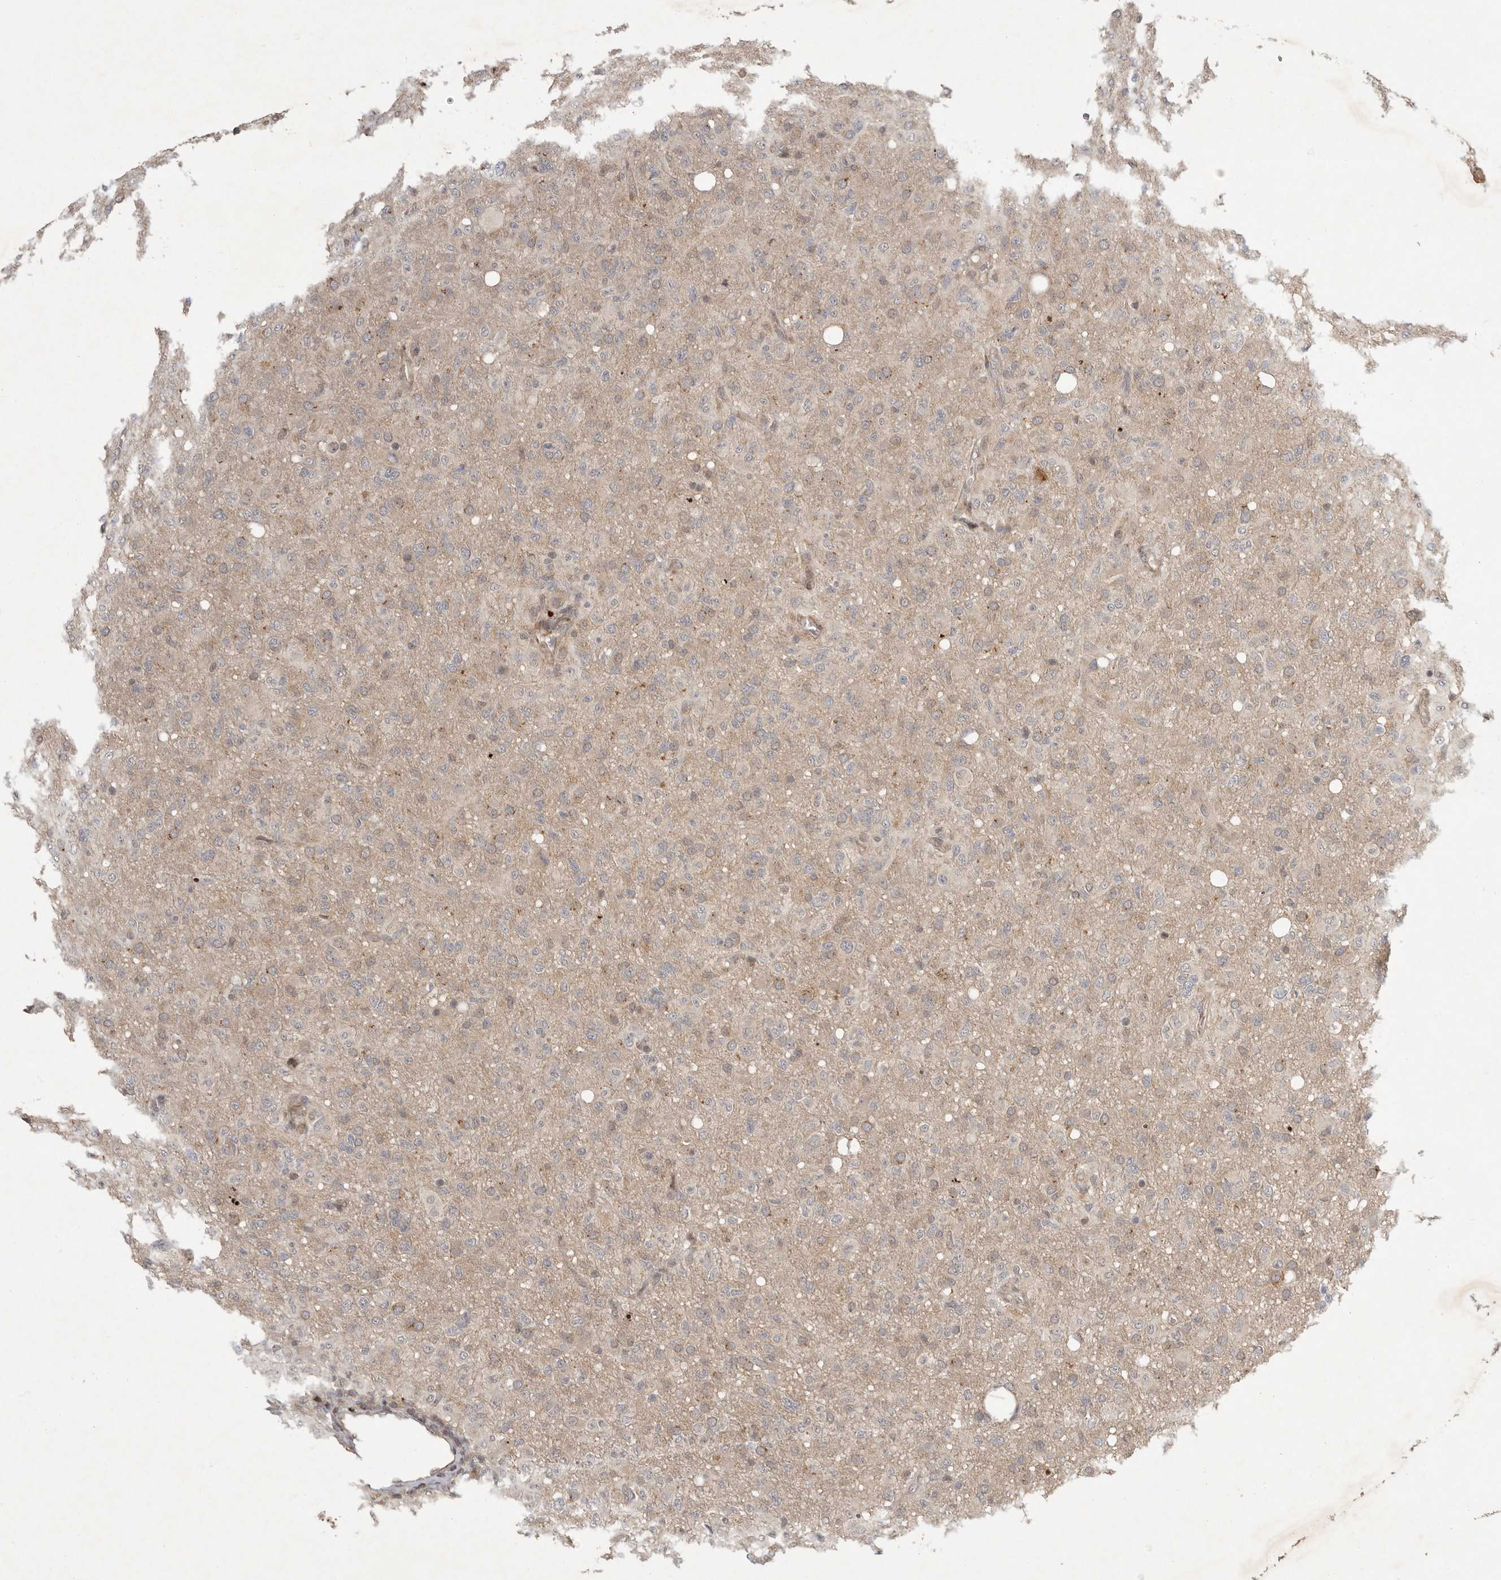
{"staining": {"intensity": "negative", "quantity": "none", "location": "none"}, "tissue": "glioma", "cell_type": "Tumor cells", "image_type": "cancer", "snomed": [{"axis": "morphology", "description": "Glioma, malignant, High grade"}, {"axis": "topography", "description": "Brain"}], "caption": "This is an immunohistochemistry (IHC) image of human malignant high-grade glioma. There is no staining in tumor cells.", "gene": "RABIF", "patient": {"sex": "female", "age": 57}}